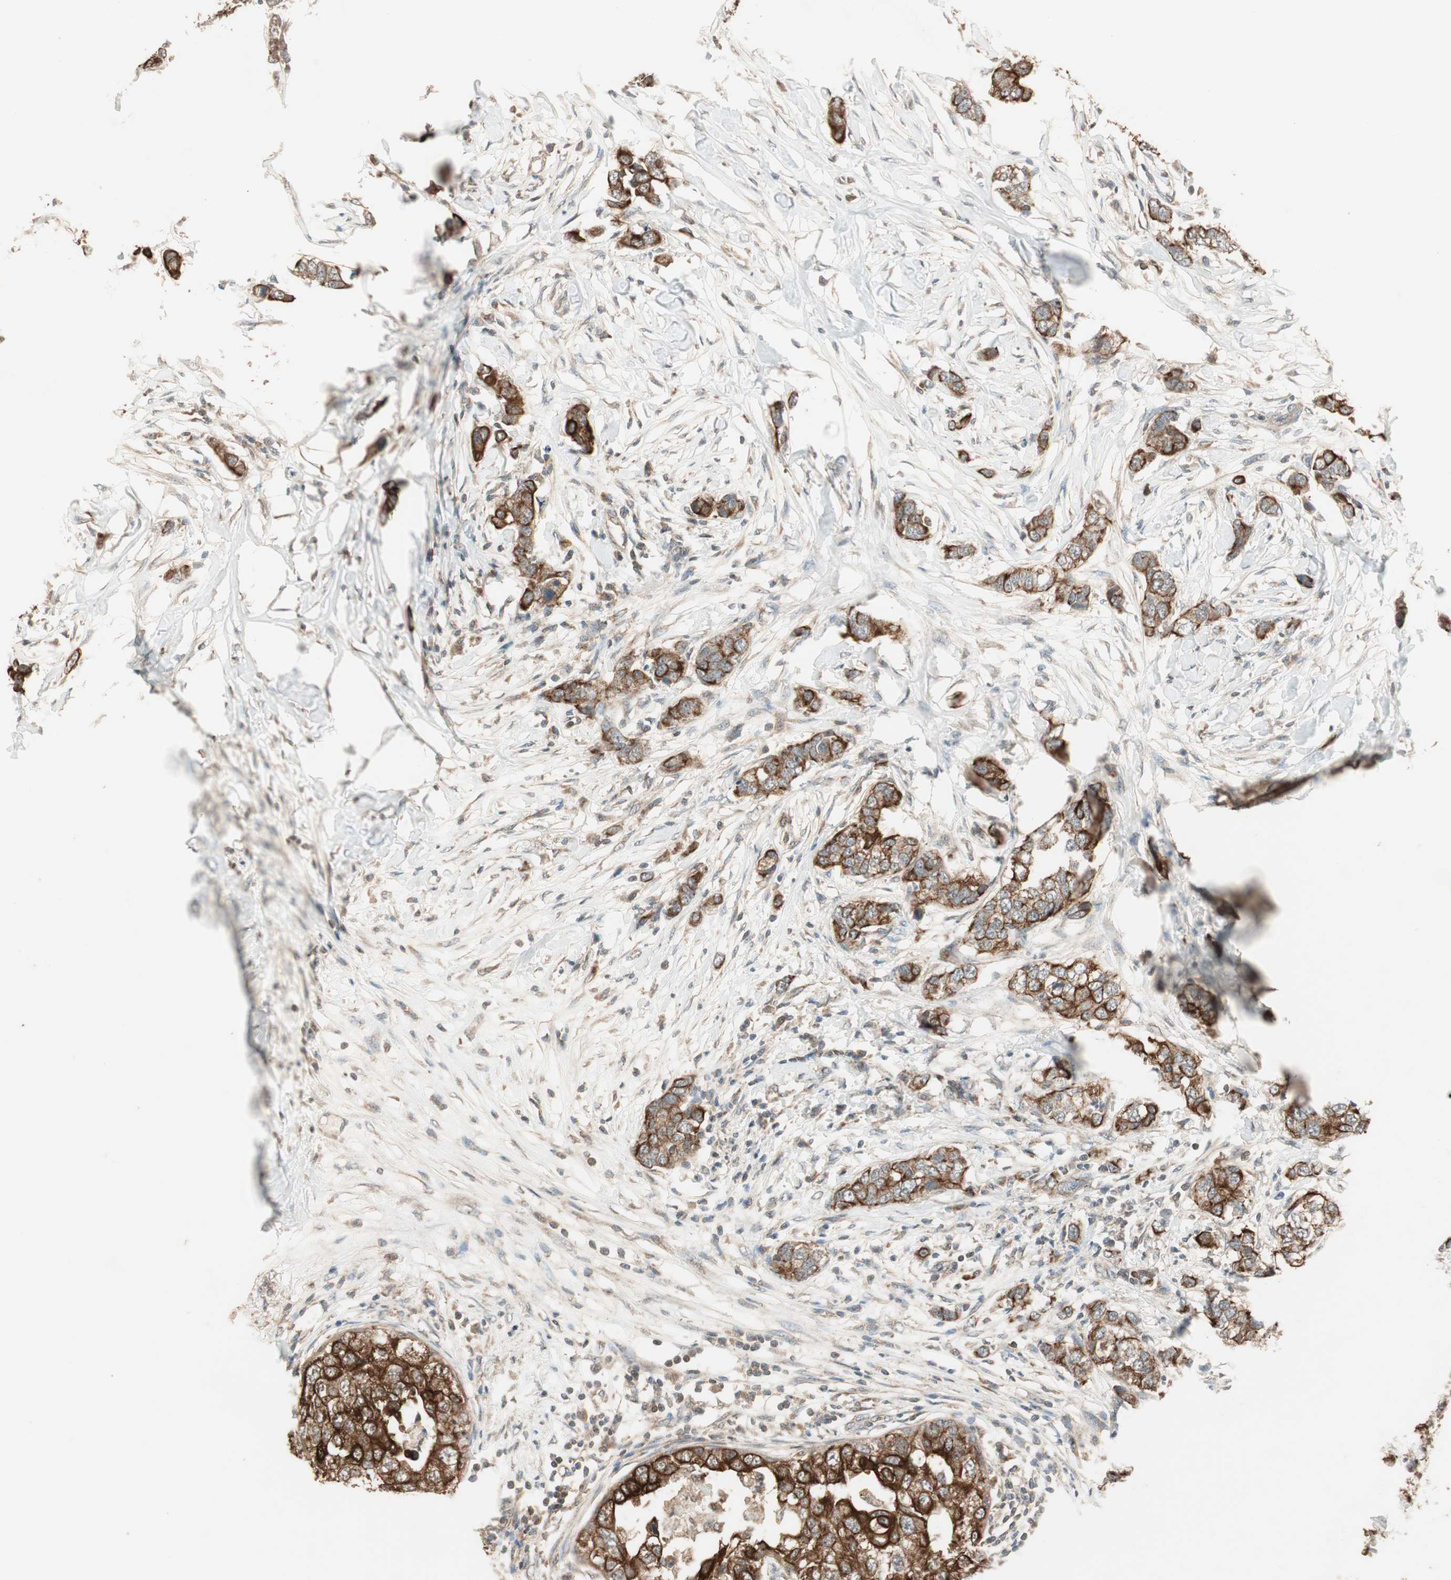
{"staining": {"intensity": "strong", "quantity": ">75%", "location": "cytoplasmic/membranous"}, "tissue": "breast cancer", "cell_type": "Tumor cells", "image_type": "cancer", "snomed": [{"axis": "morphology", "description": "Duct carcinoma"}, {"axis": "topography", "description": "Breast"}], "caption": "A photomicrograph of breast infiltrating ductal carcinoma stained for a protein reveals strong cytoplasmic/membranous brown staining in tumor cells.", "gene": "TRIM21", "patient": {"sex": "female", "age": 50}}